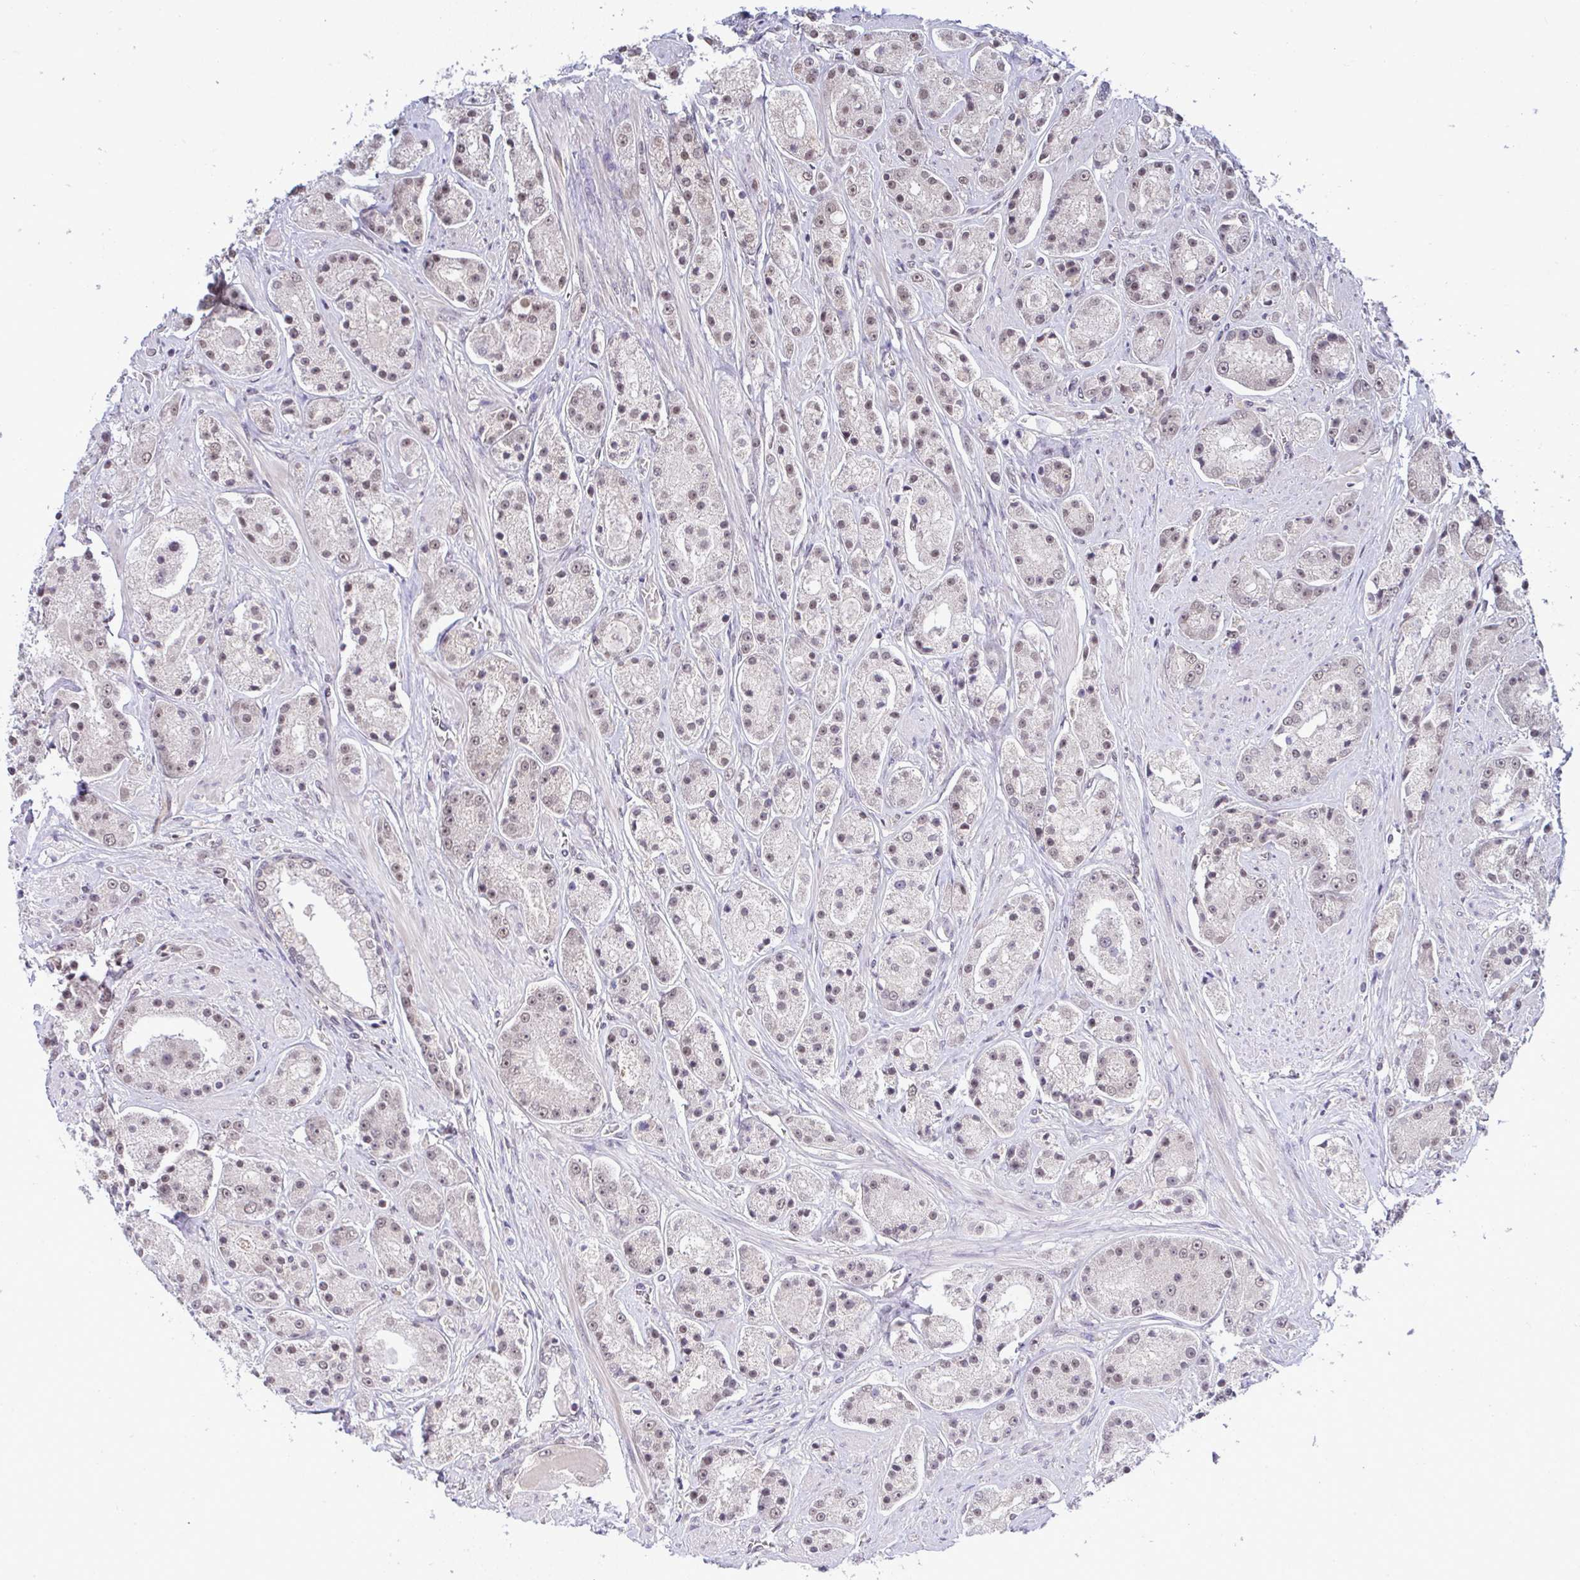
{"staining": {"intensity": "weak", "quantity": "25%-75%", "location": "nuclear"}, "tissue": "prostate cancer", "cell_type": "Tumor cells", "image_type": "cancer", "snomed": [{"axis": "morphology", "description": "Adenocarcinoma, High grade"}, {"axis": "topography", "description": "Prostate"}], "caption": "Tumor cells reveal low levels of weak nuclear positivity in approximately 25%-75% of cells in human prostate cancer (adenocarcinoma (high-grade)).", "gene": "C9orf64", "patient": {"sex": "male", "age": 67}}